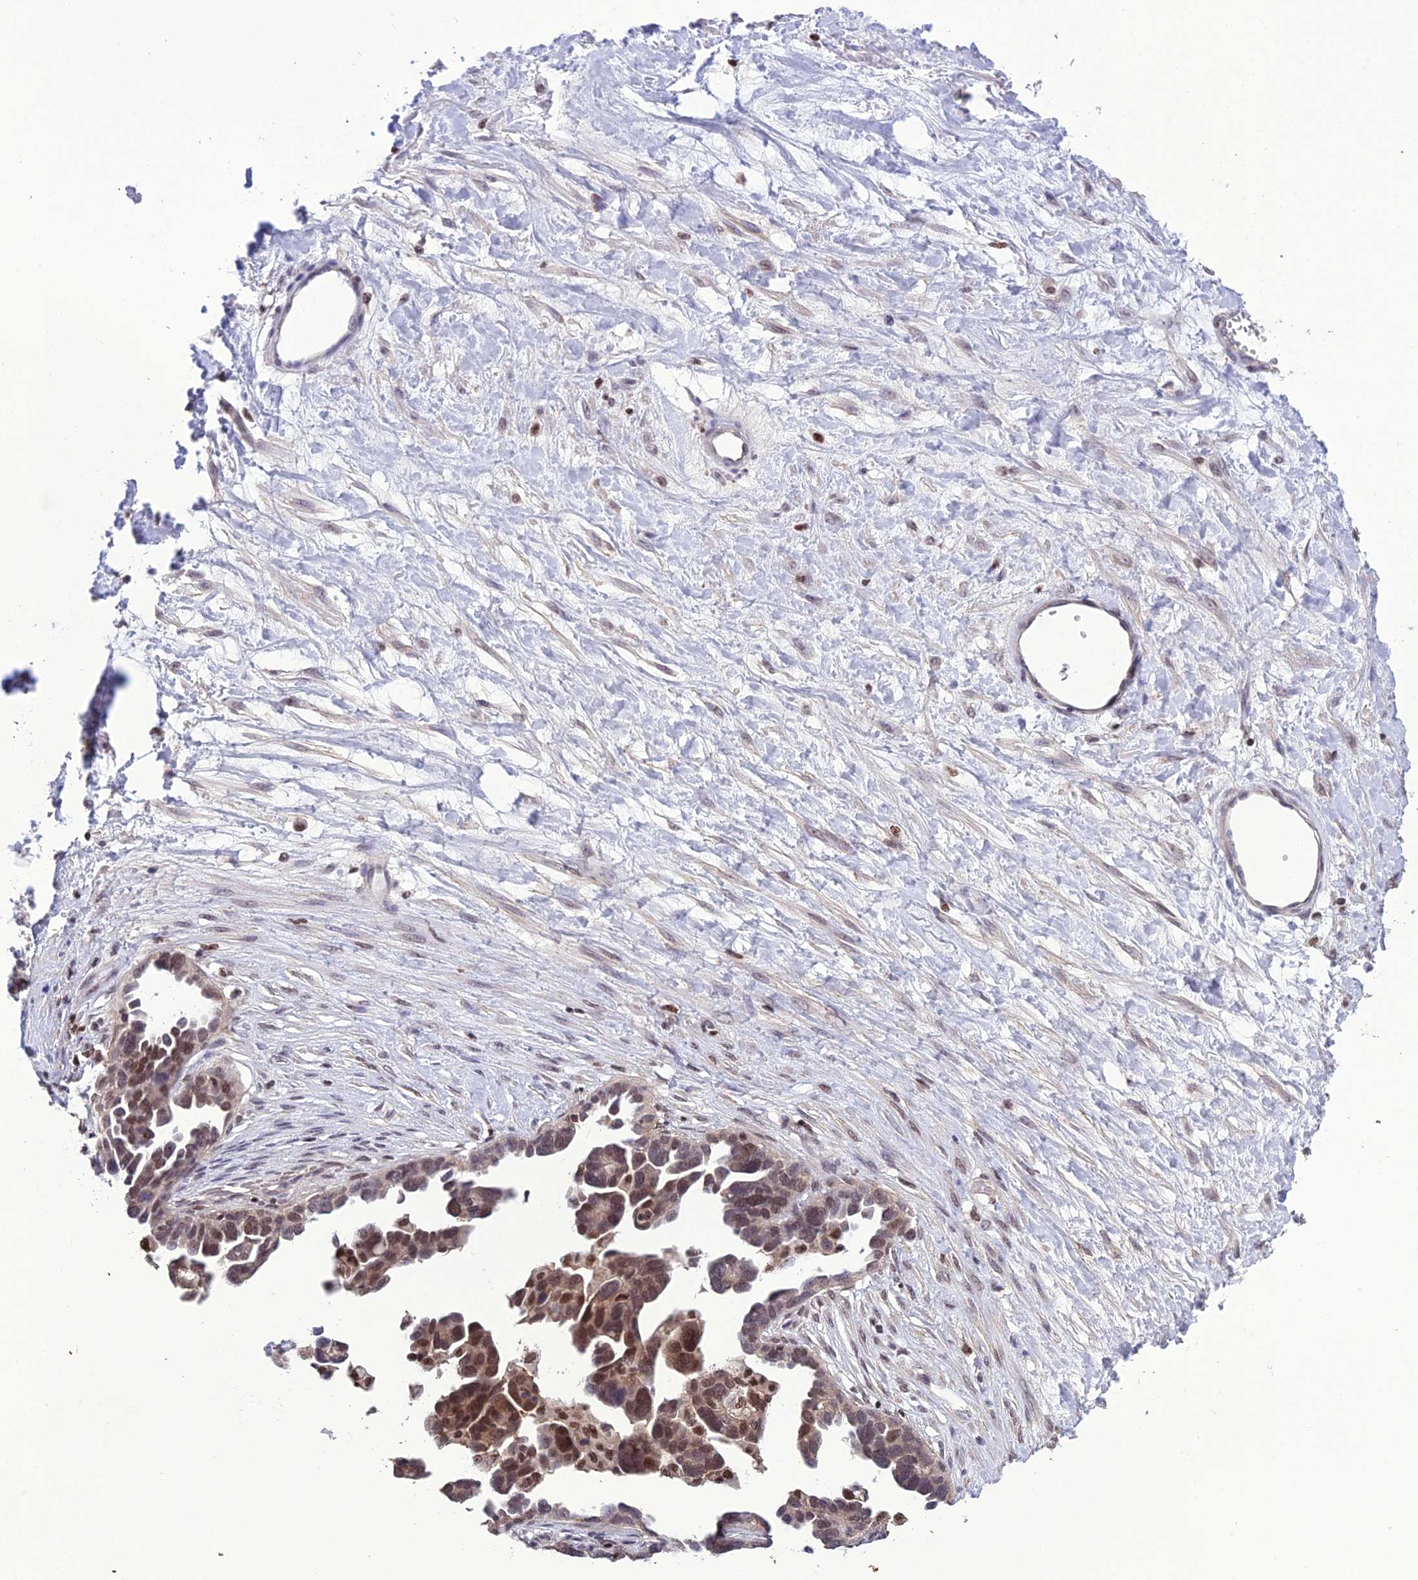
{"staining": {"intensity": "moderate", "quantity": ">75%", "location": "nuclear"}, "tissue": "ovarian cancer", "cell_type": "Tumor cells", "image_type": "cancer", "snomed": [{"axis": "morphology", "description": "Cystadenocarcinoma, serous, NOS"}, {"axis": "topography", "description": "Ovary"}], "caption": "Brown immunohistochemical staining in ovarian serous cystadenocarcinoma demonstrates moderate nuclear staining in approximately >75% of tumor cells.", "gene": "MIS12", "patient": {"sex": "female", "age": 54}}